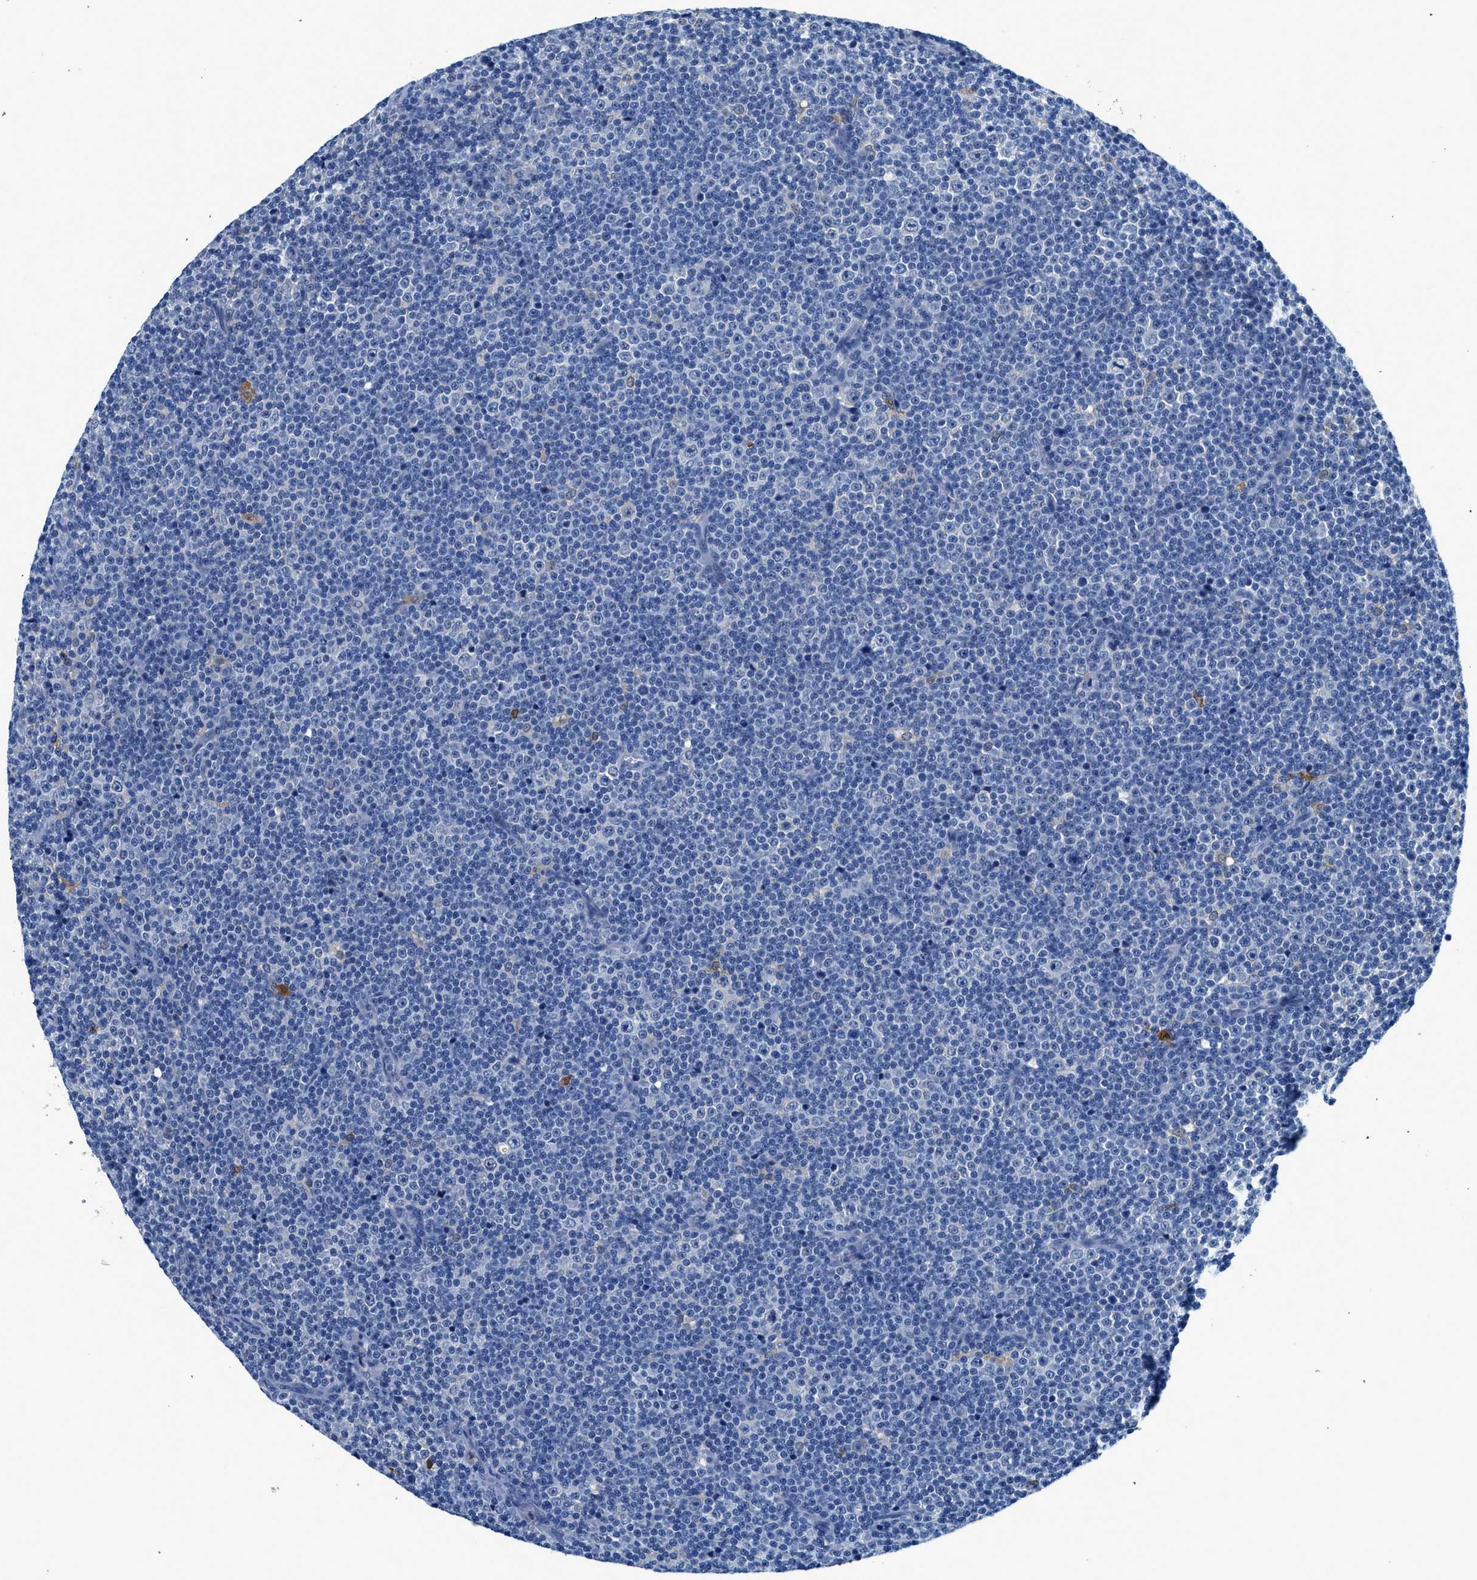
{"staining": {"intensity": "negative", "quantity": "none", "location": "none"}, "tissue": "lymphoma", "cell_type": "Tumor cells", "image_type": "cancer", "snomed": [{"axis": "morphology", "description": "Malignant lymphoma, non-Hodgkin's type, Low grade"}, {"axis": "topography", "description": "Lymph node"}], "caption": "Immunohistochemical staining of low-grade malignant lymphoma, non-Hodgkin's type reveals no significant staining in tumor cells.", "gene": "FADS6", "patient": {"sex": "female", "age": 67}}